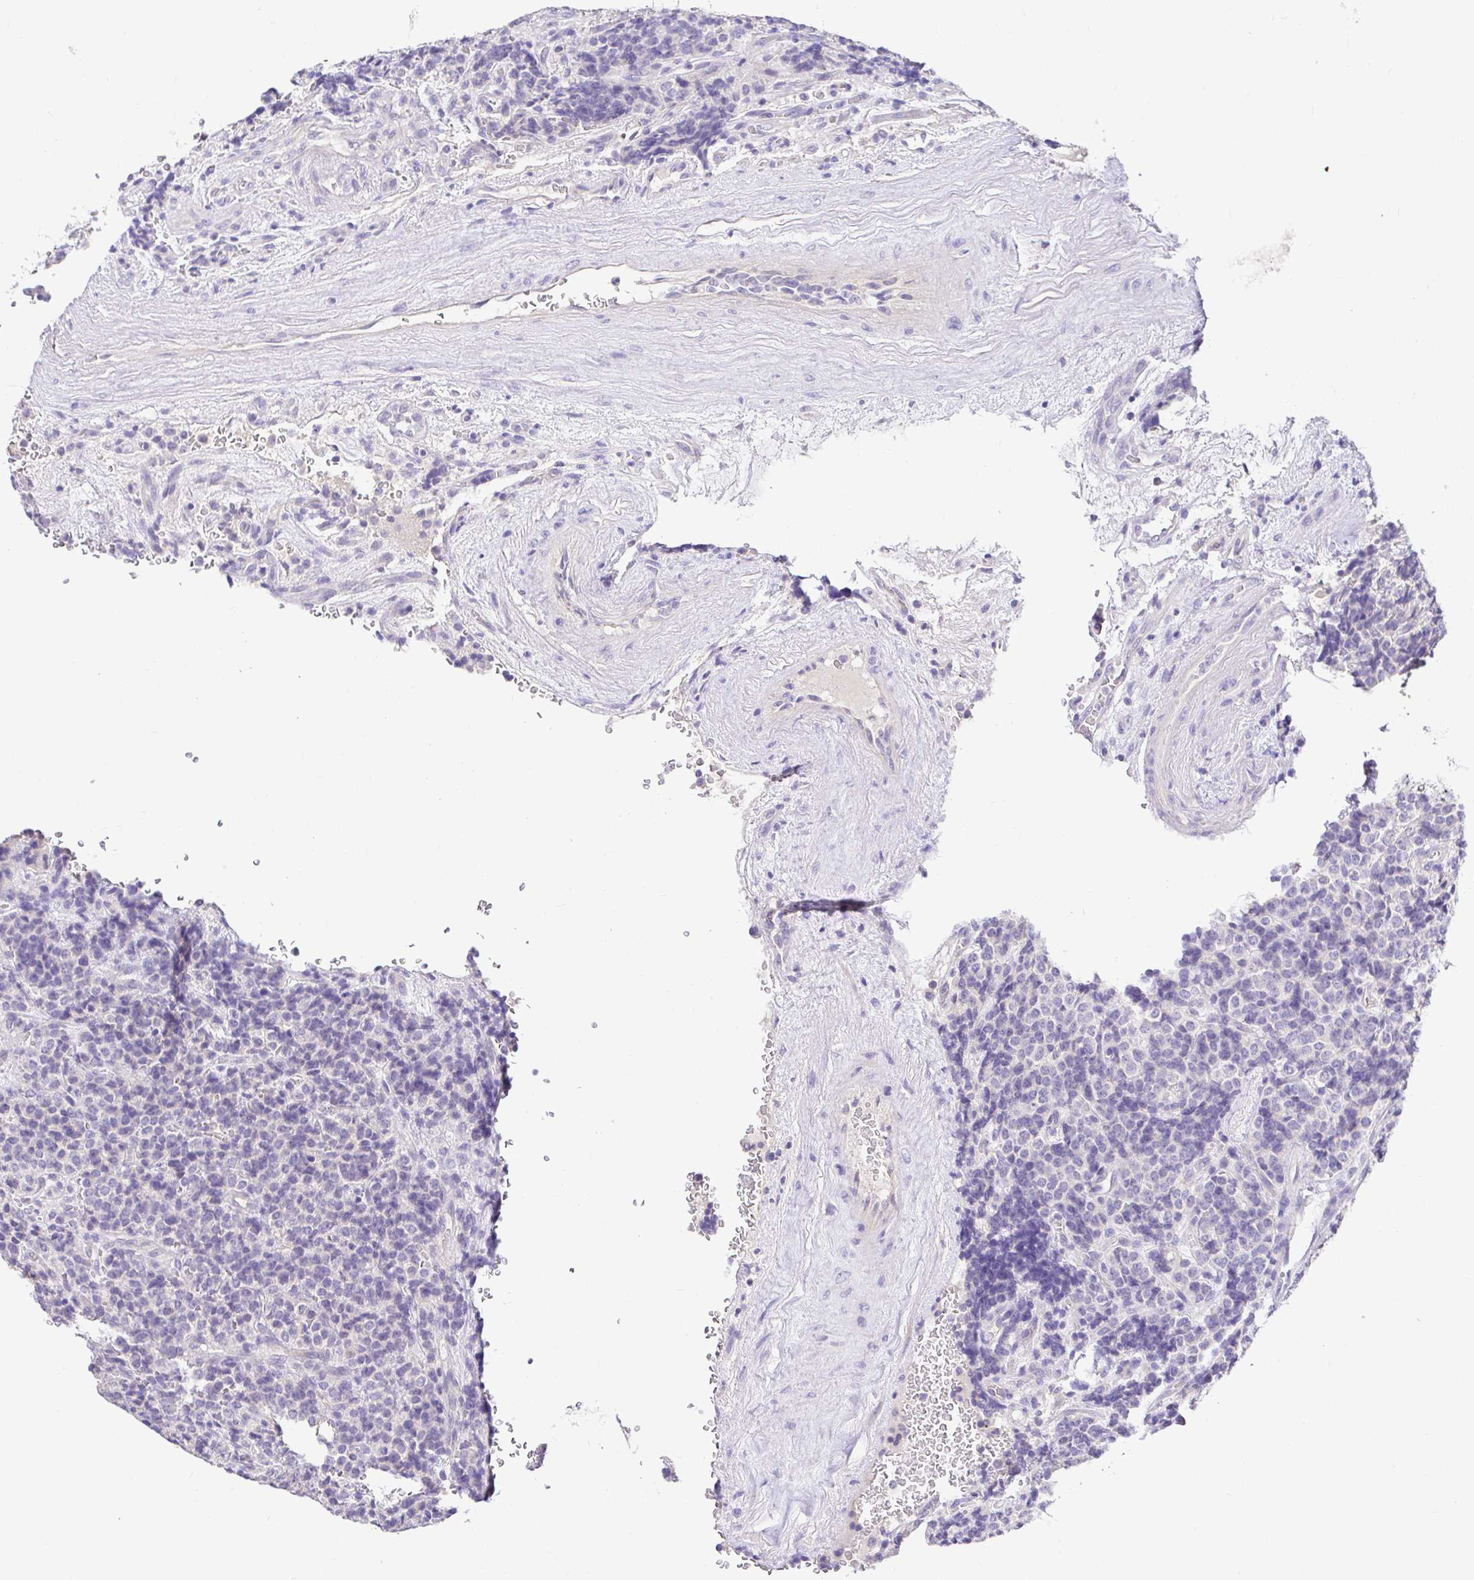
{"staining": {"intensity": "negative", "quantity": "none", "location": "none"}, "tissue": "carcinoid", "cell_type": "Tumor cells", "image_type": "cancer", "snomed": [{"axis": "morphology", "description": "Carcinoid, malignant, NOS"}, {"axis": "topography", "description": "Pancreas"}], "caption": "Tumor cells show no significant positivity in carcinoid.", "gene": "CDO1", "patient": {"sex": "male", "age": 36}}